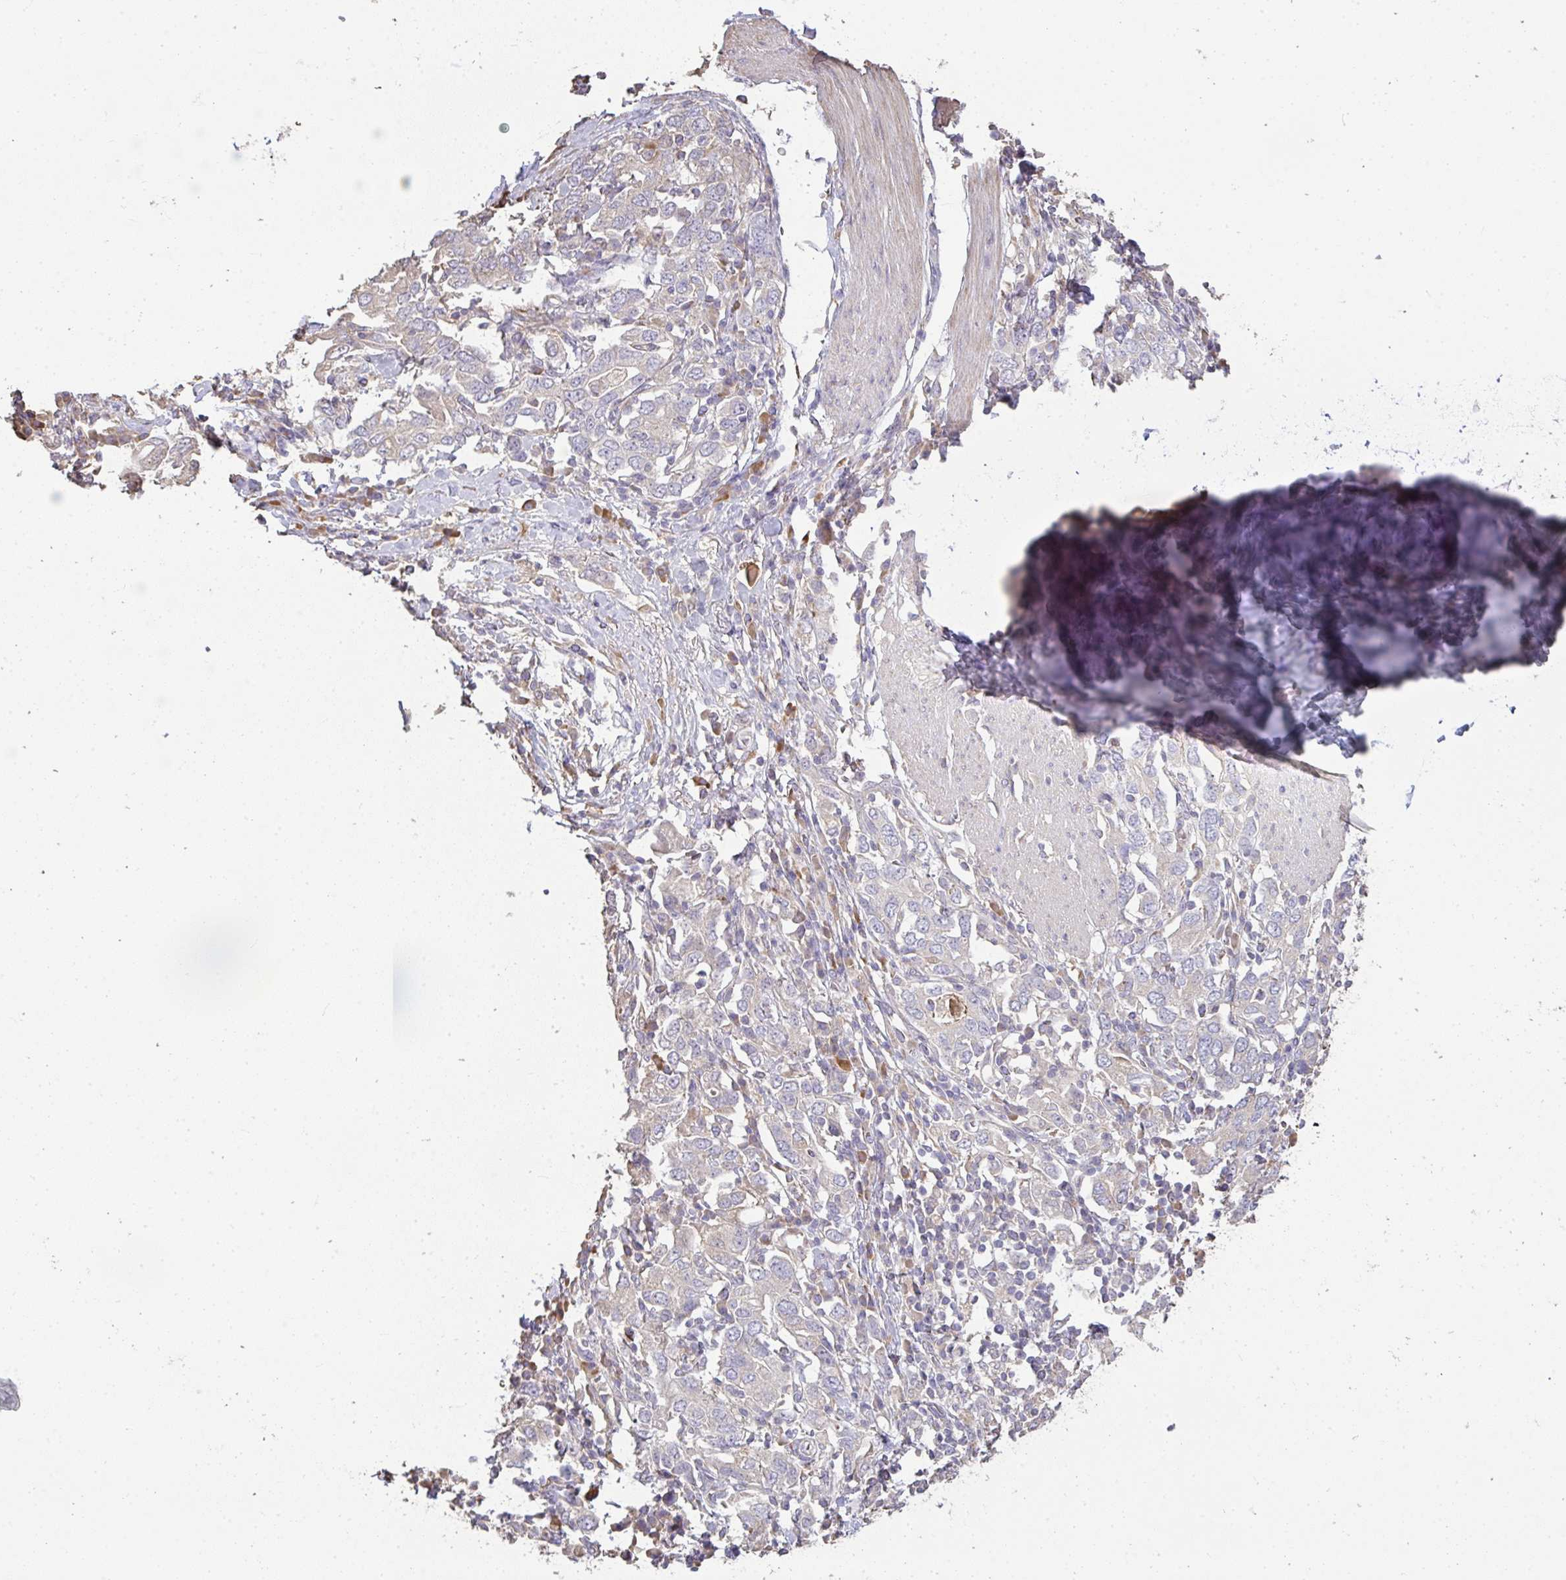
{"staining": {"intensity": "negative", "quantity": "none", "location": "none"}, "tissue": "stomach cancer", "cell_type": "Tumor cells", "image_type": "cancer", "snomed": [{"axis": "morphology", "description": "Adenocarcinoma, NOS"}, {"axis": "topography", "description": "Stomach, upper"}, {"axis": "topography", "description": "Stomach"}], "caption": "Immunohistochemical staining of human stomach cancer exhibits no significant staining in tumor cells.", "gene": "BRINP3", "patient": {"sex": "male", "age": 62}}